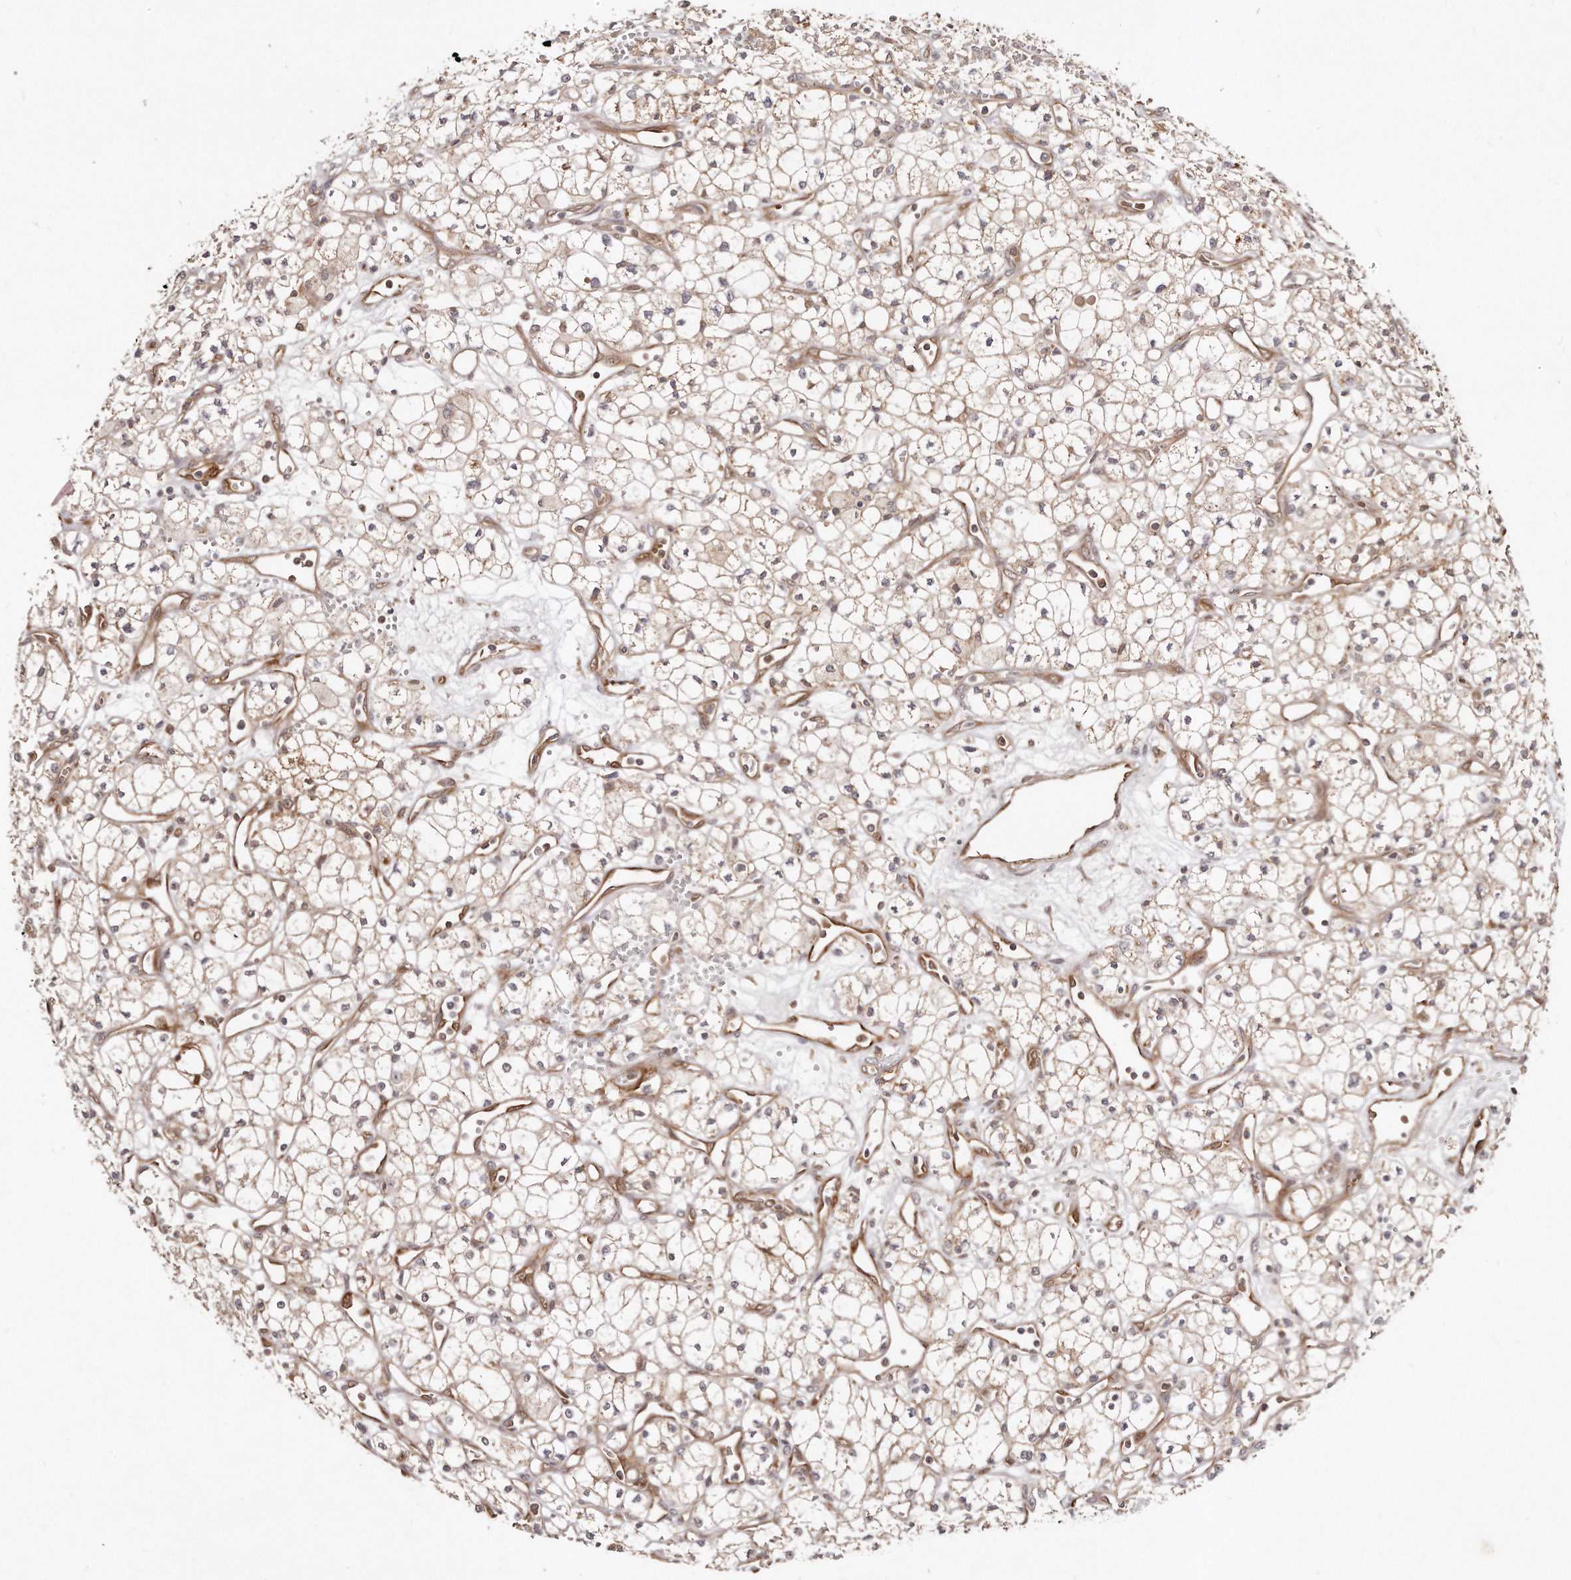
{"staining": {"intensity": "negative", "quantity": "none", "location": "none"}, "tissue": "renal cancer", "cell_type": "Tumor cells", "image_type": "cancer", "snomed": [{"axis": "morphology", "description": "Adenocarcinoma, NOS"}, {"axis": "topography", "description": "Kidney"}], "caption": "A histopathology image of human renal adenocarcinoma is negative for staining in tumor cells.", "gene": "GBP4", "patient": {"sex": "male", "age": 59}}